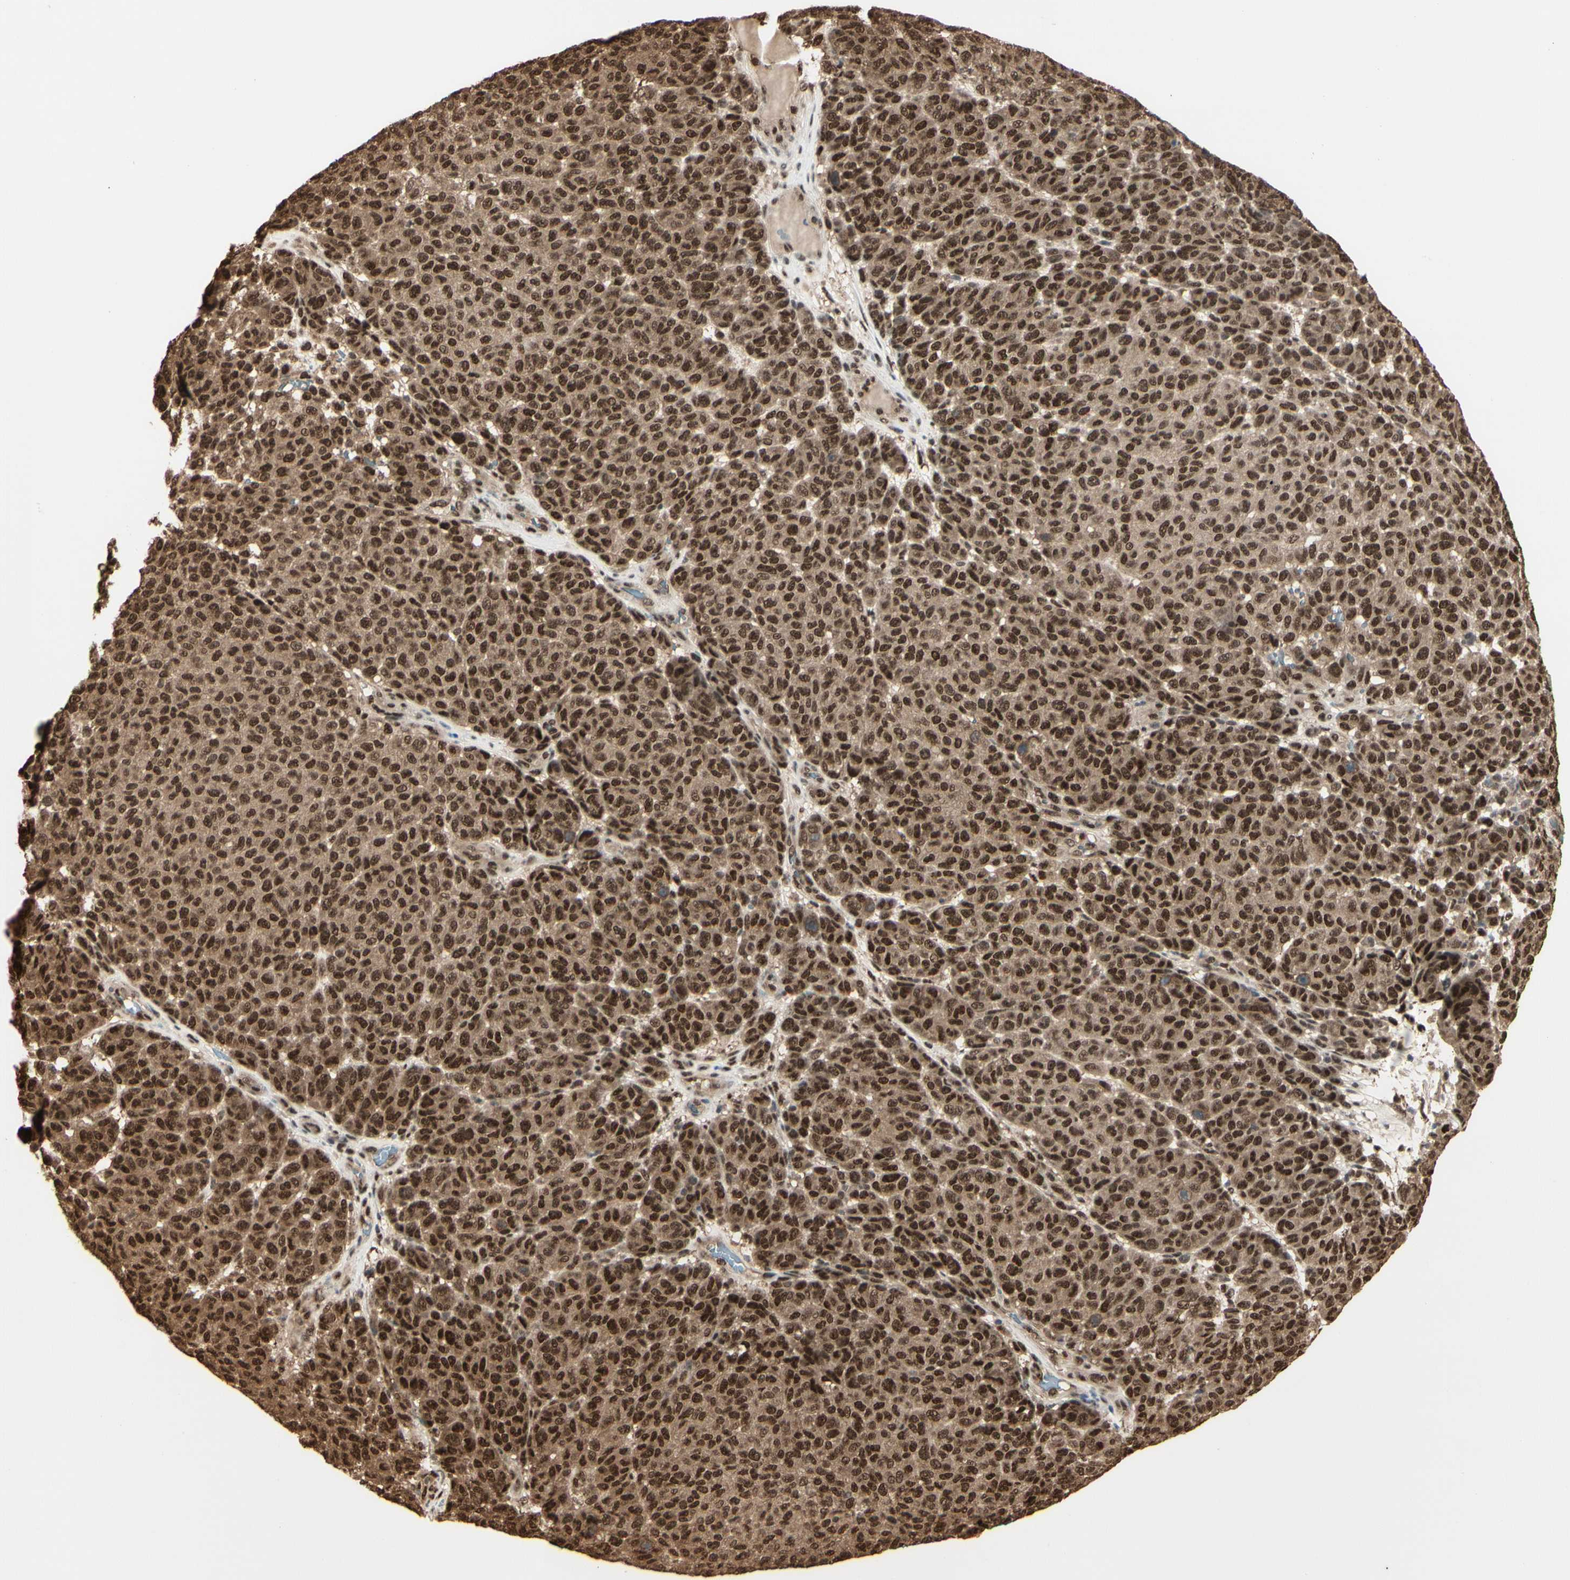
{"staining": {"intensity": "strong", "quantity": ">75%", "location": "cytoplasmic/membranous,nuclear"}, "tissue": "melanoma", "cell_type": "Tumor cells", "image_type": "cancer", "snomed": [{"axis": "morphology", "description": "Malignant melanoma, NOS"}, {"axis": "topography", "description": "Skin"}], "caption": "There is high levels of strong cytoplasmic/membranous and nuclear positivity in tumor cells of melanoma, as demonstrated by immunohistochemical staining (brown color).", "gene": "HSF1", "patient": {"sex": "male", "age": 59}}